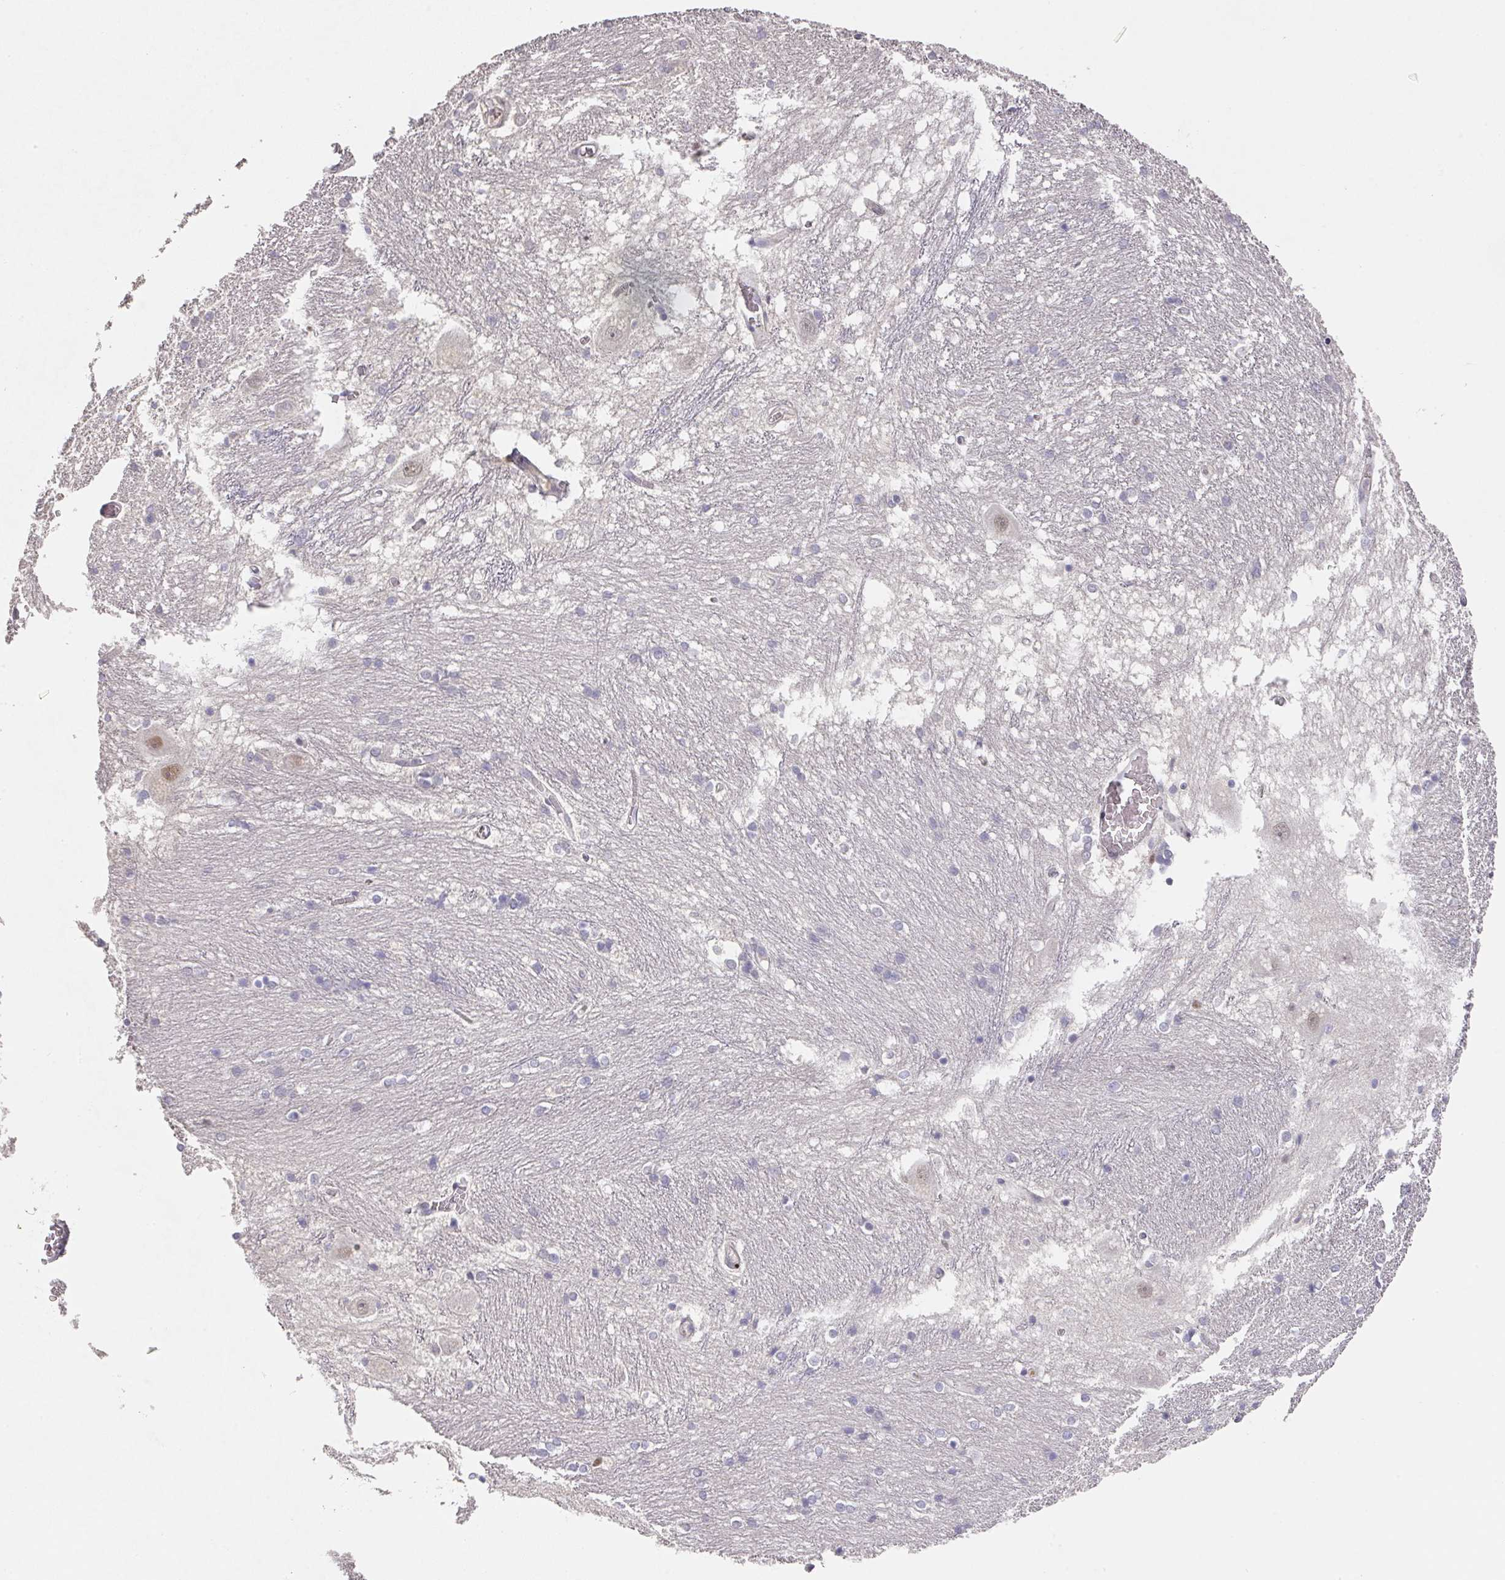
{"staining": {"intensity": "negative", "quantity": "none", "location": "none"}, "tissue": "caudate", "cell_type": "Glial cells", "image_type": "normal", "snomed": [{"axis": "morphology", "description": "Normal tissue, NOS"}, {"axis": "topography", "description": "Lateral ventricle wall"}], "caption": "This is a micrograph of IHC staining of unremarkable caudate, which shows no expression in glial cells. Brightfield microscopy of IHC stained with DAB (brown) and hematoxylin (blue), captured at high magnification.", "gene": "FOXN4", "patient": {"sex": "male", "age": 37}}